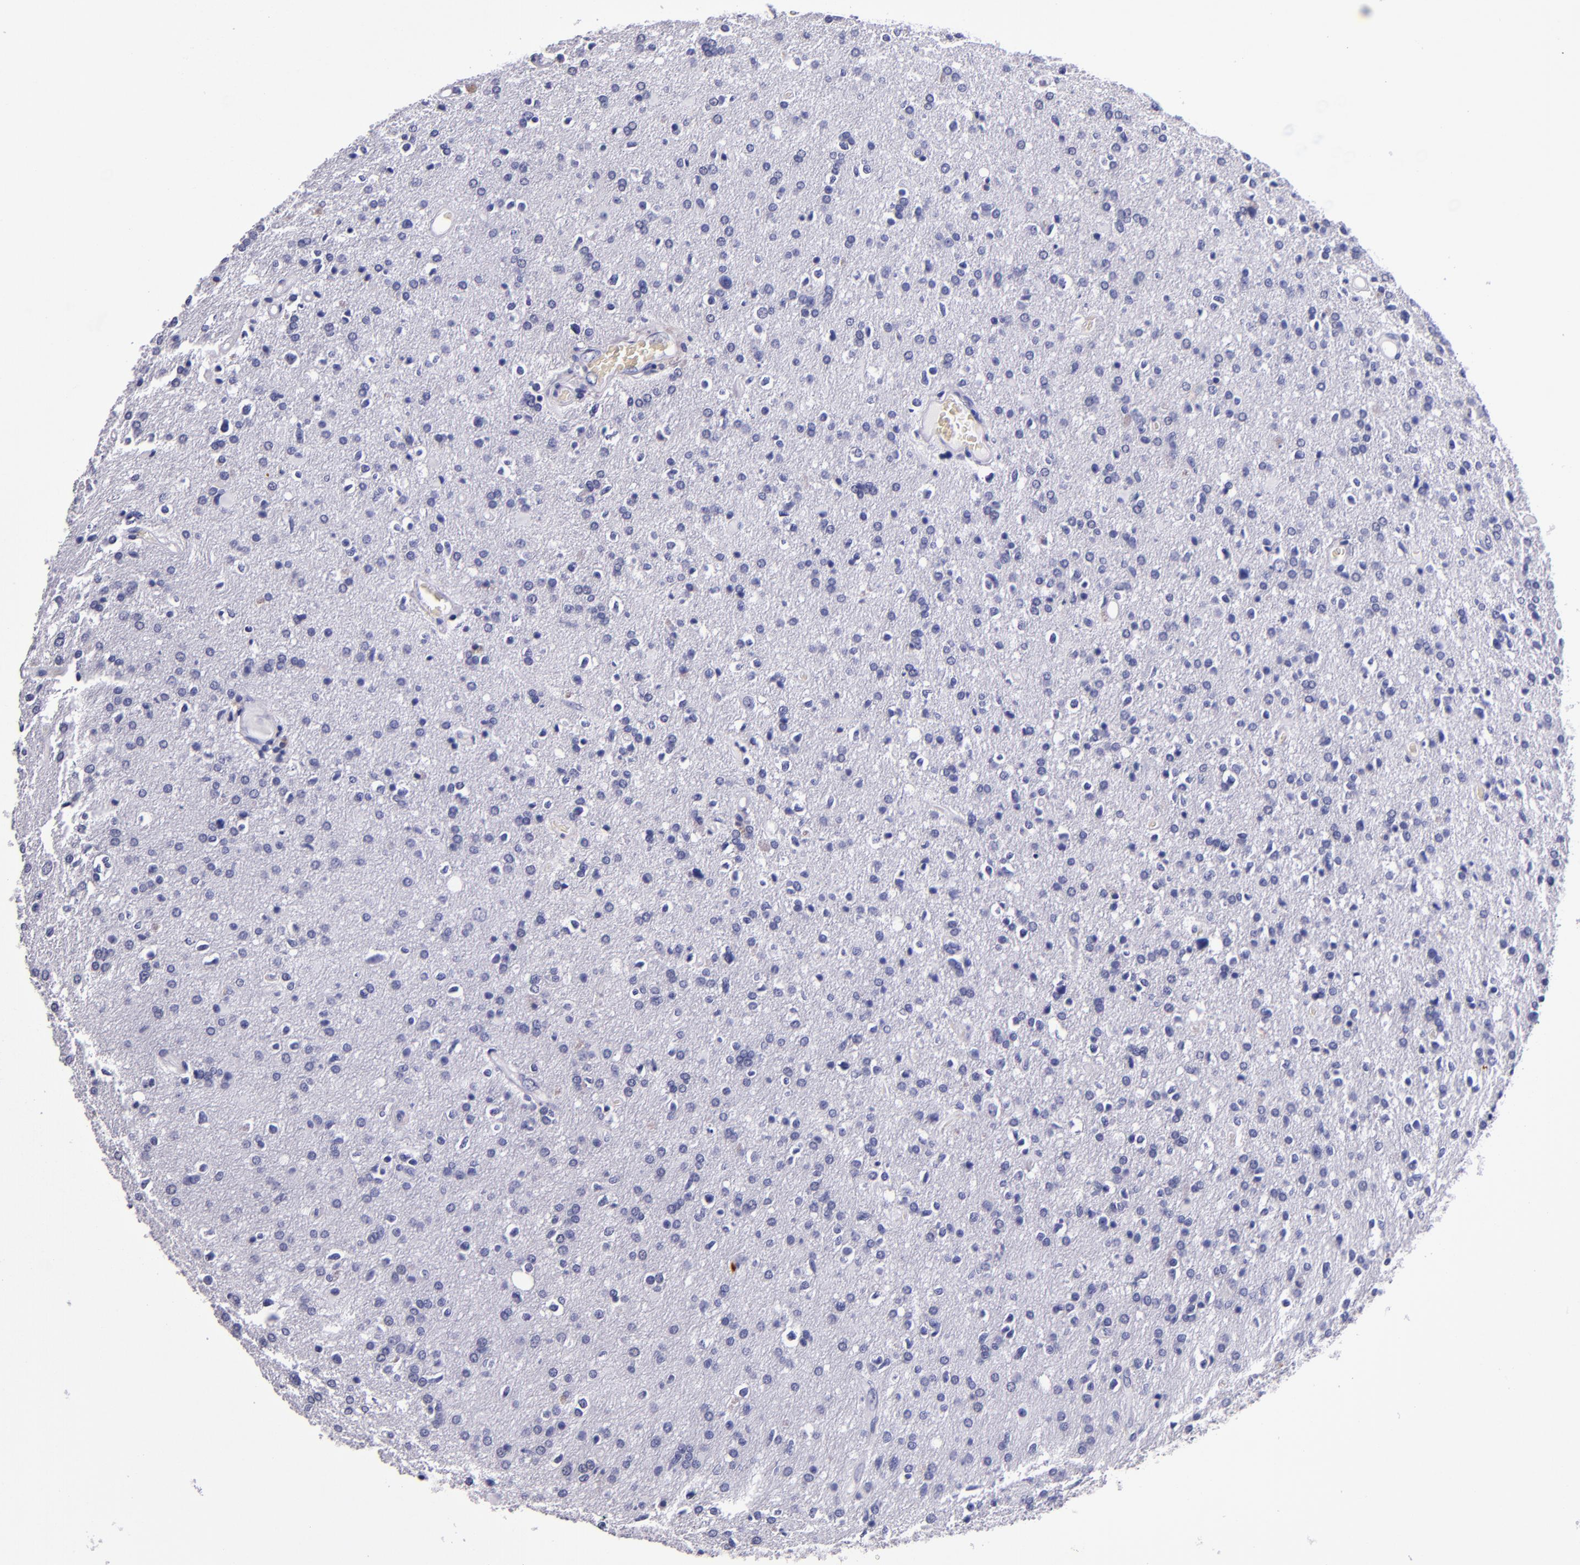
{"staining": {"intensity": "negative", "quantity": "none", "location": "none"}, "tissue": "glioma", "cell_type": "Tumor cells", "image_type": "cancer", "snomed": [{"axis": "morphology", "description": "Glioma, malignant, High grade"}, {"axis": "topography", "description": "Brain"}], "caption": "An image of human malignant glioma (high-grade) is negative for staining in tumor cells.", "gene": "S100A8", "patient": {"sex": "male", "age": 33}}